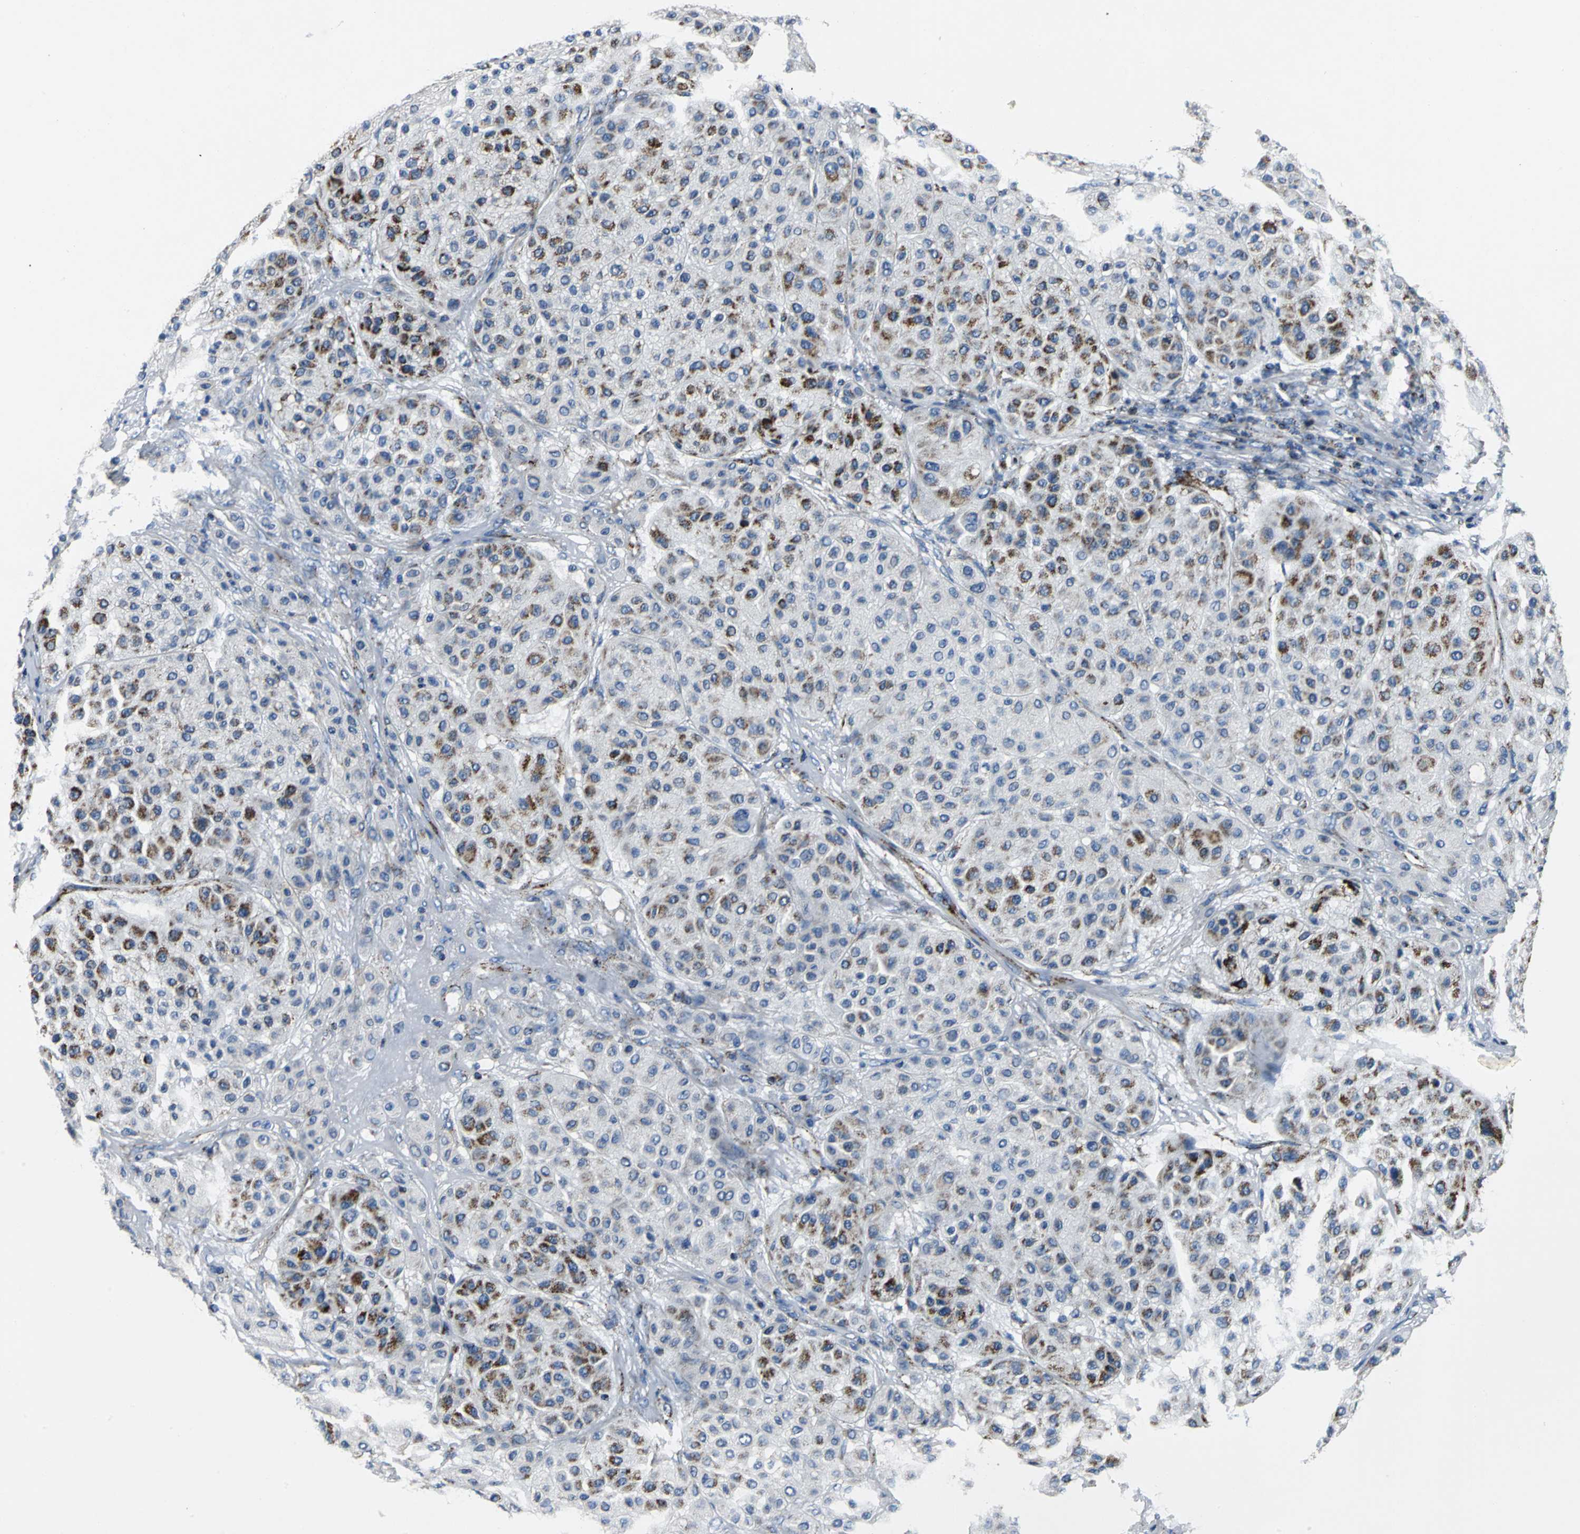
{"staining": {"intensity": "strong", "quantity": "25%-75%", "location": "cytoplasmic/membranous"}, "tissue": "melanoma", "cell_type": "Tumor cells", "image_type": "cancer", "snomed": [{"axis": "morphology", "description": "Normal tissue, NOS"}, {"axis": "morphology", "description": "Malignant melanoma, Metastatic site"}, {"axis": "topography", "description": "Skin"}], "caption": "The image demonstrates immunohistochemical staining of malignant melanoma (metastatic site). There is strong cytoplasmic/membranous positivity is identified in about 25%-75% of tumor cells.", "gene": "IFI6", "patient": {"sex": "male", "age": 41}}